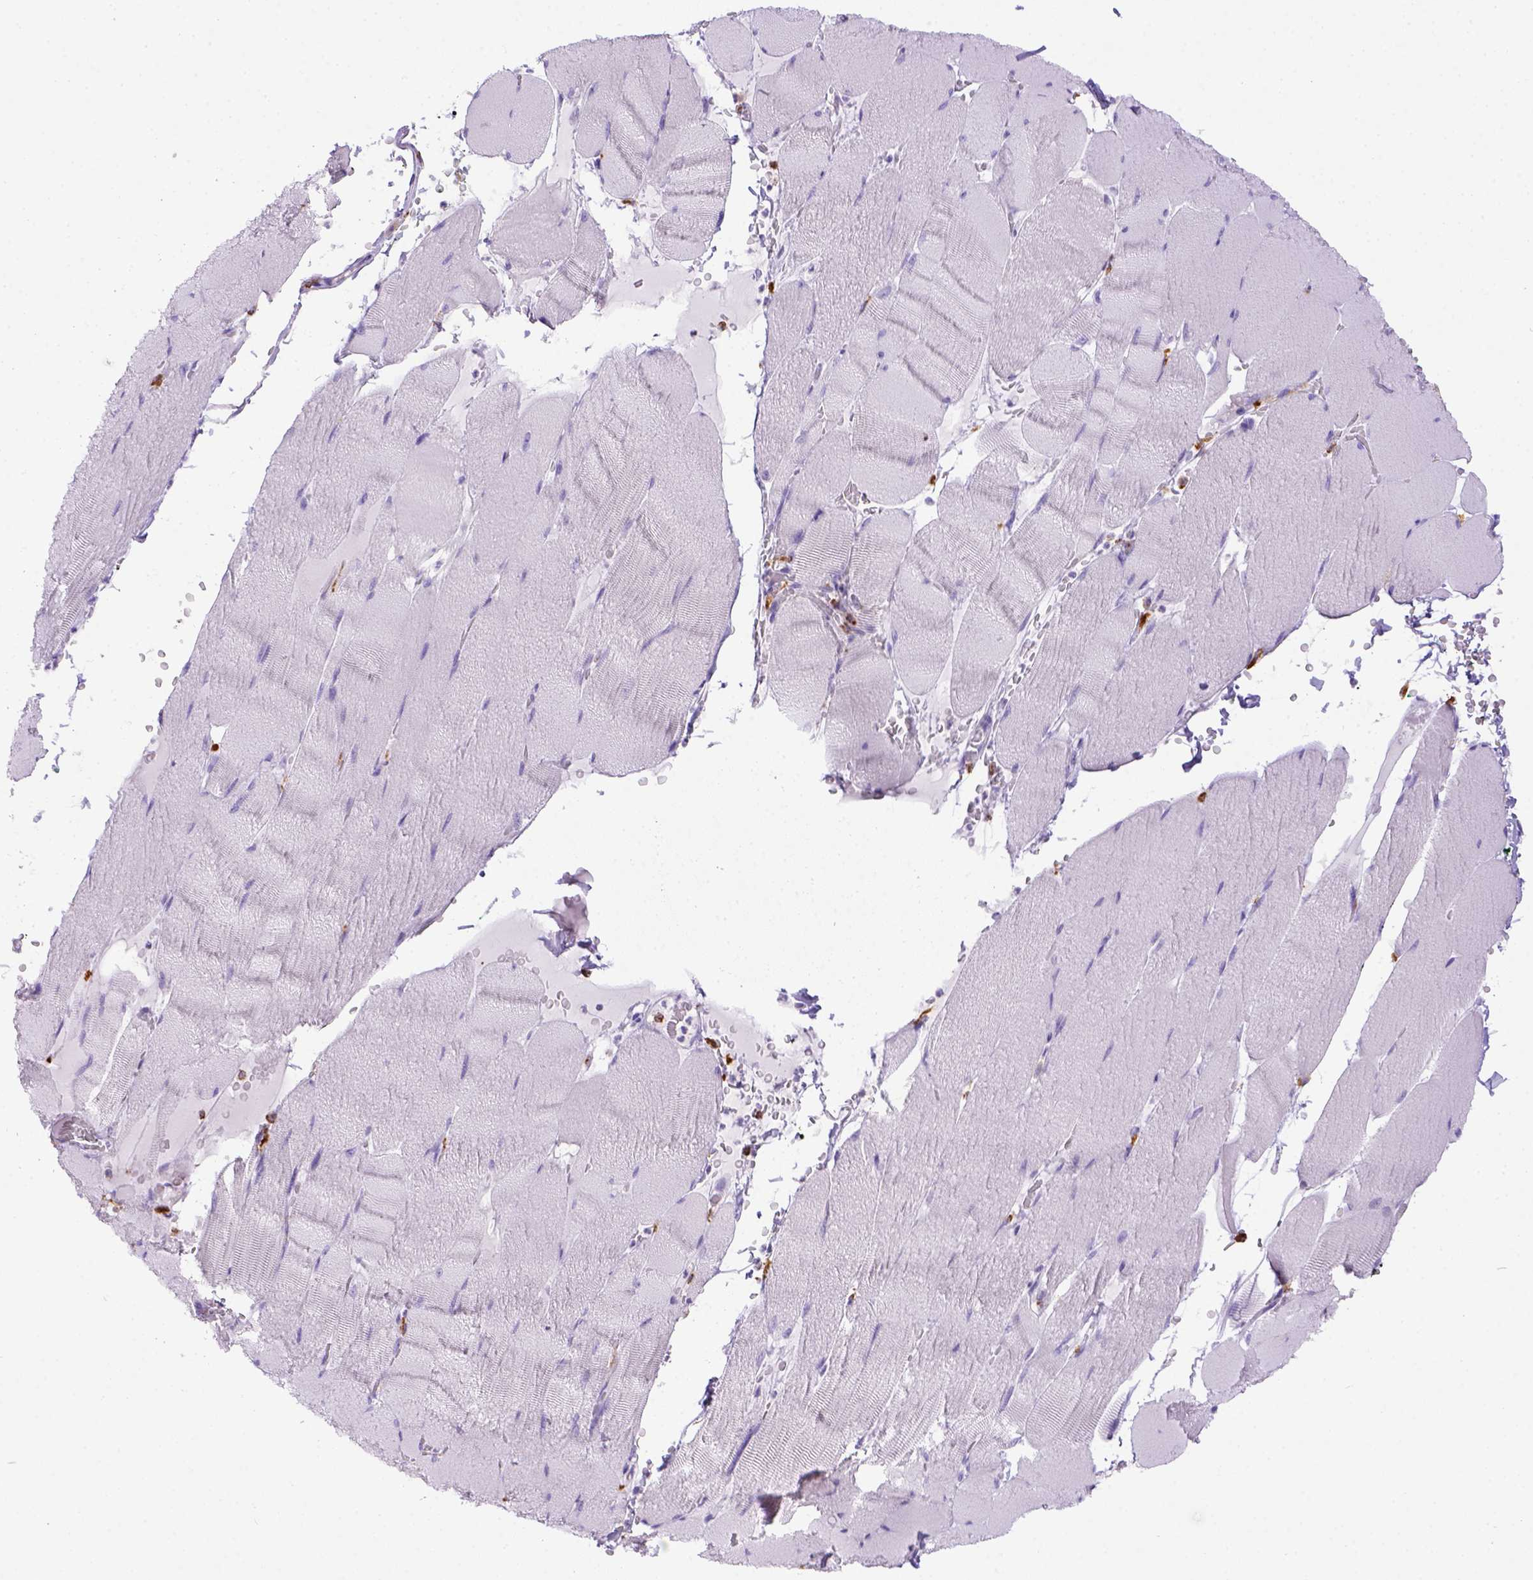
{"staining": {"intensity": "negative", "quantity": "none", "location": "none"}, "tissue": "skeletal muscle", "cell_type": "Myocytes", "image_type": "normal", "snomed": [{"axis": "morphology", "description": "Normal tissue, NOS"}, {"axis": "topography", "description": "Skeletal muscle"}], "caption": "Benign skeletal muscle was stained to show a protein in brown. There is no significant staining in myocytes. (DAB (3,3'-diaminobenzidine) immunohistochemistry with hematoxylin counter stain).", "gene": "CD68", "patient": {"sex": "male", "age": 56}}